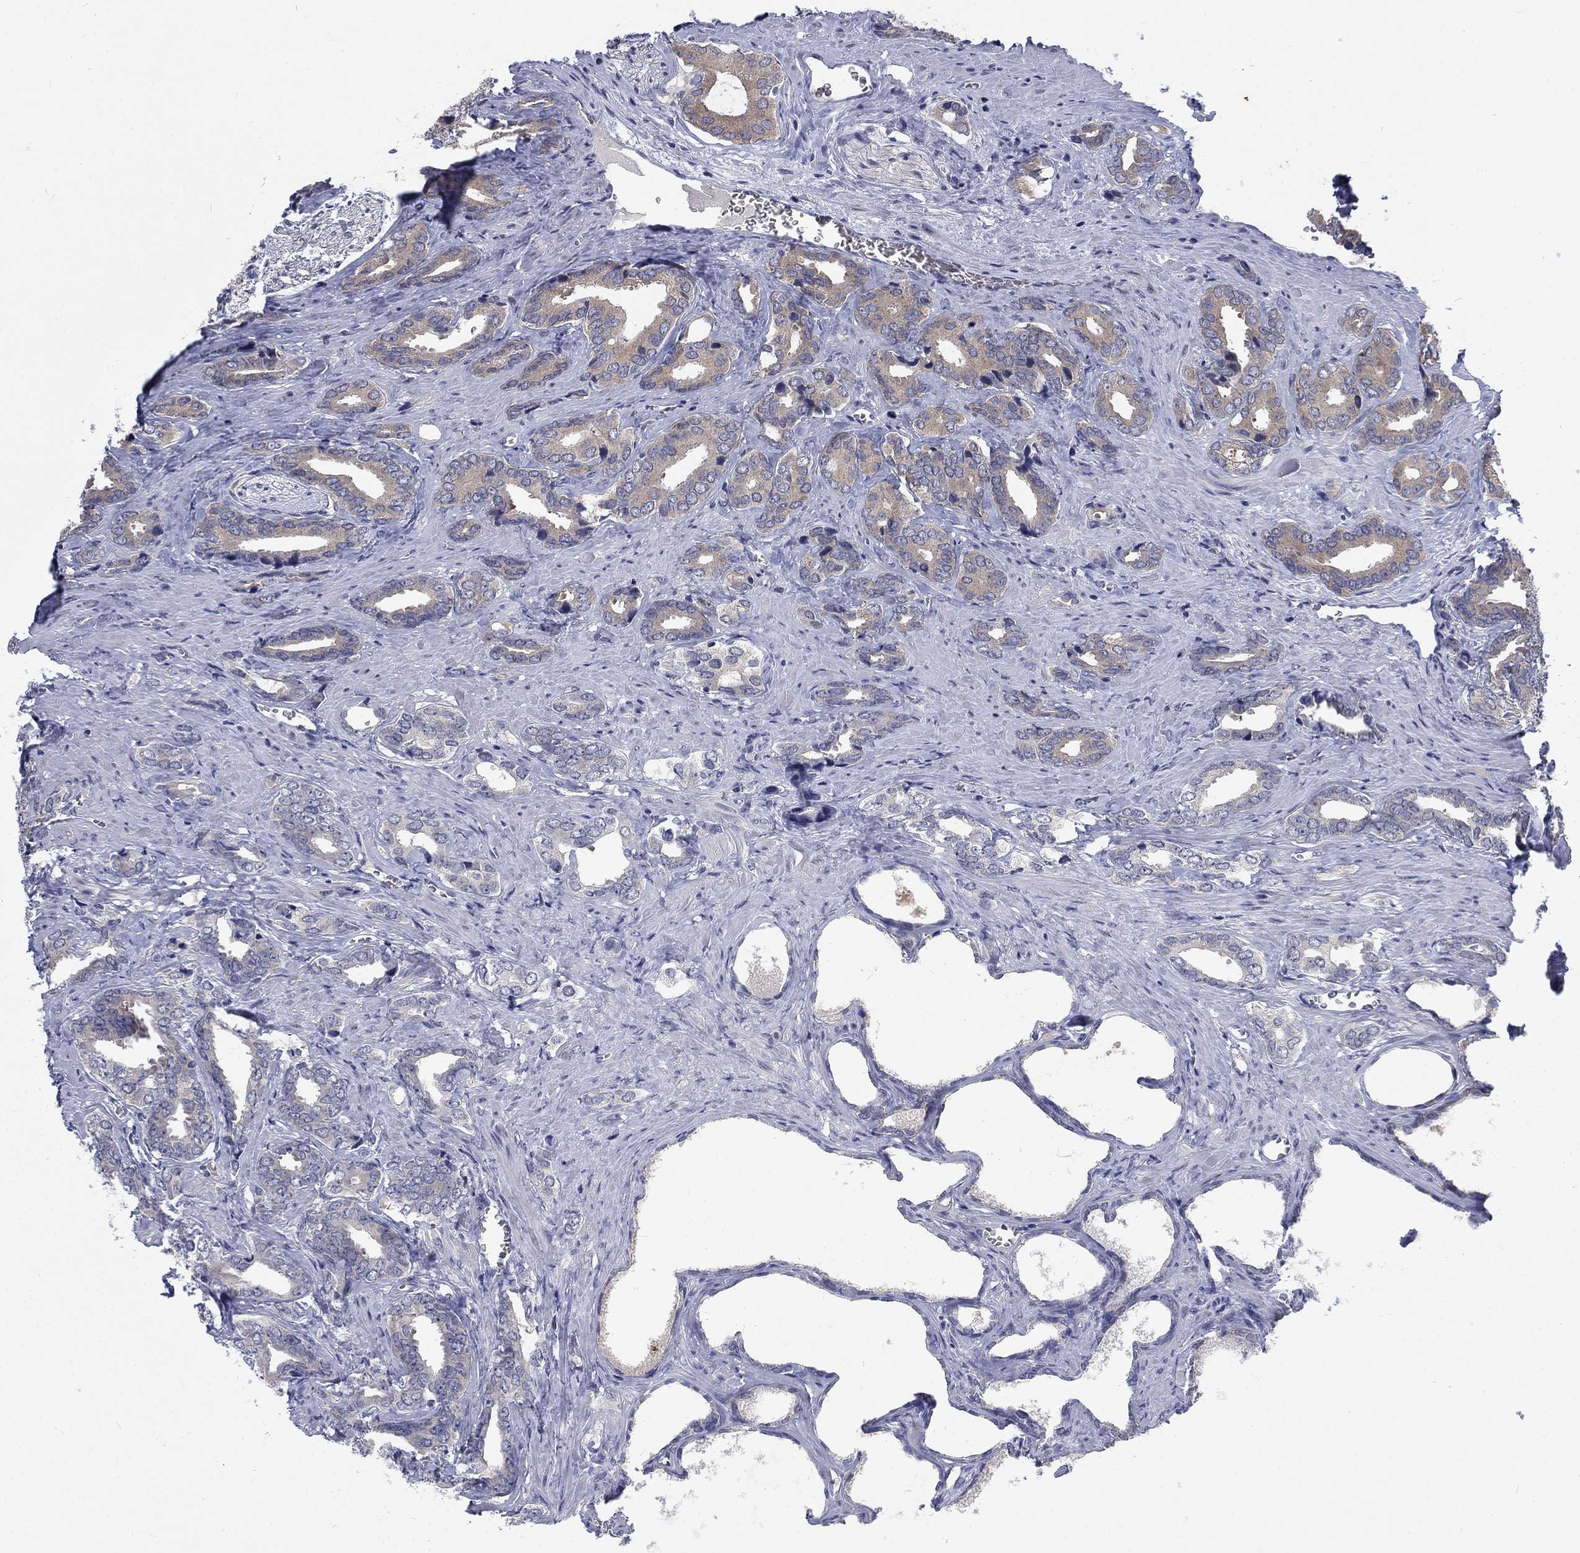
{"staining": {"intensity": "weak", "quantity": "25%-75%", "location": "cytoplasmic/membranous"}, "tissue": "prostate cancer", "cell_type": "Tumor cells", "image_type": "cancer", "snomed": [{"axis": "morphology", "description": "Adenocarcinoma, NOS"}, {"axis": "topography", "description": "Prostate"}], "caption": "The image displays a brown stain indicating the presence of a protein in the cytoplasmic/membranous of tumor cells in prostate cancer (adenocarcinoma).", "gene": "PHKA1", "patient": {"sex": "male", "age": 66}}